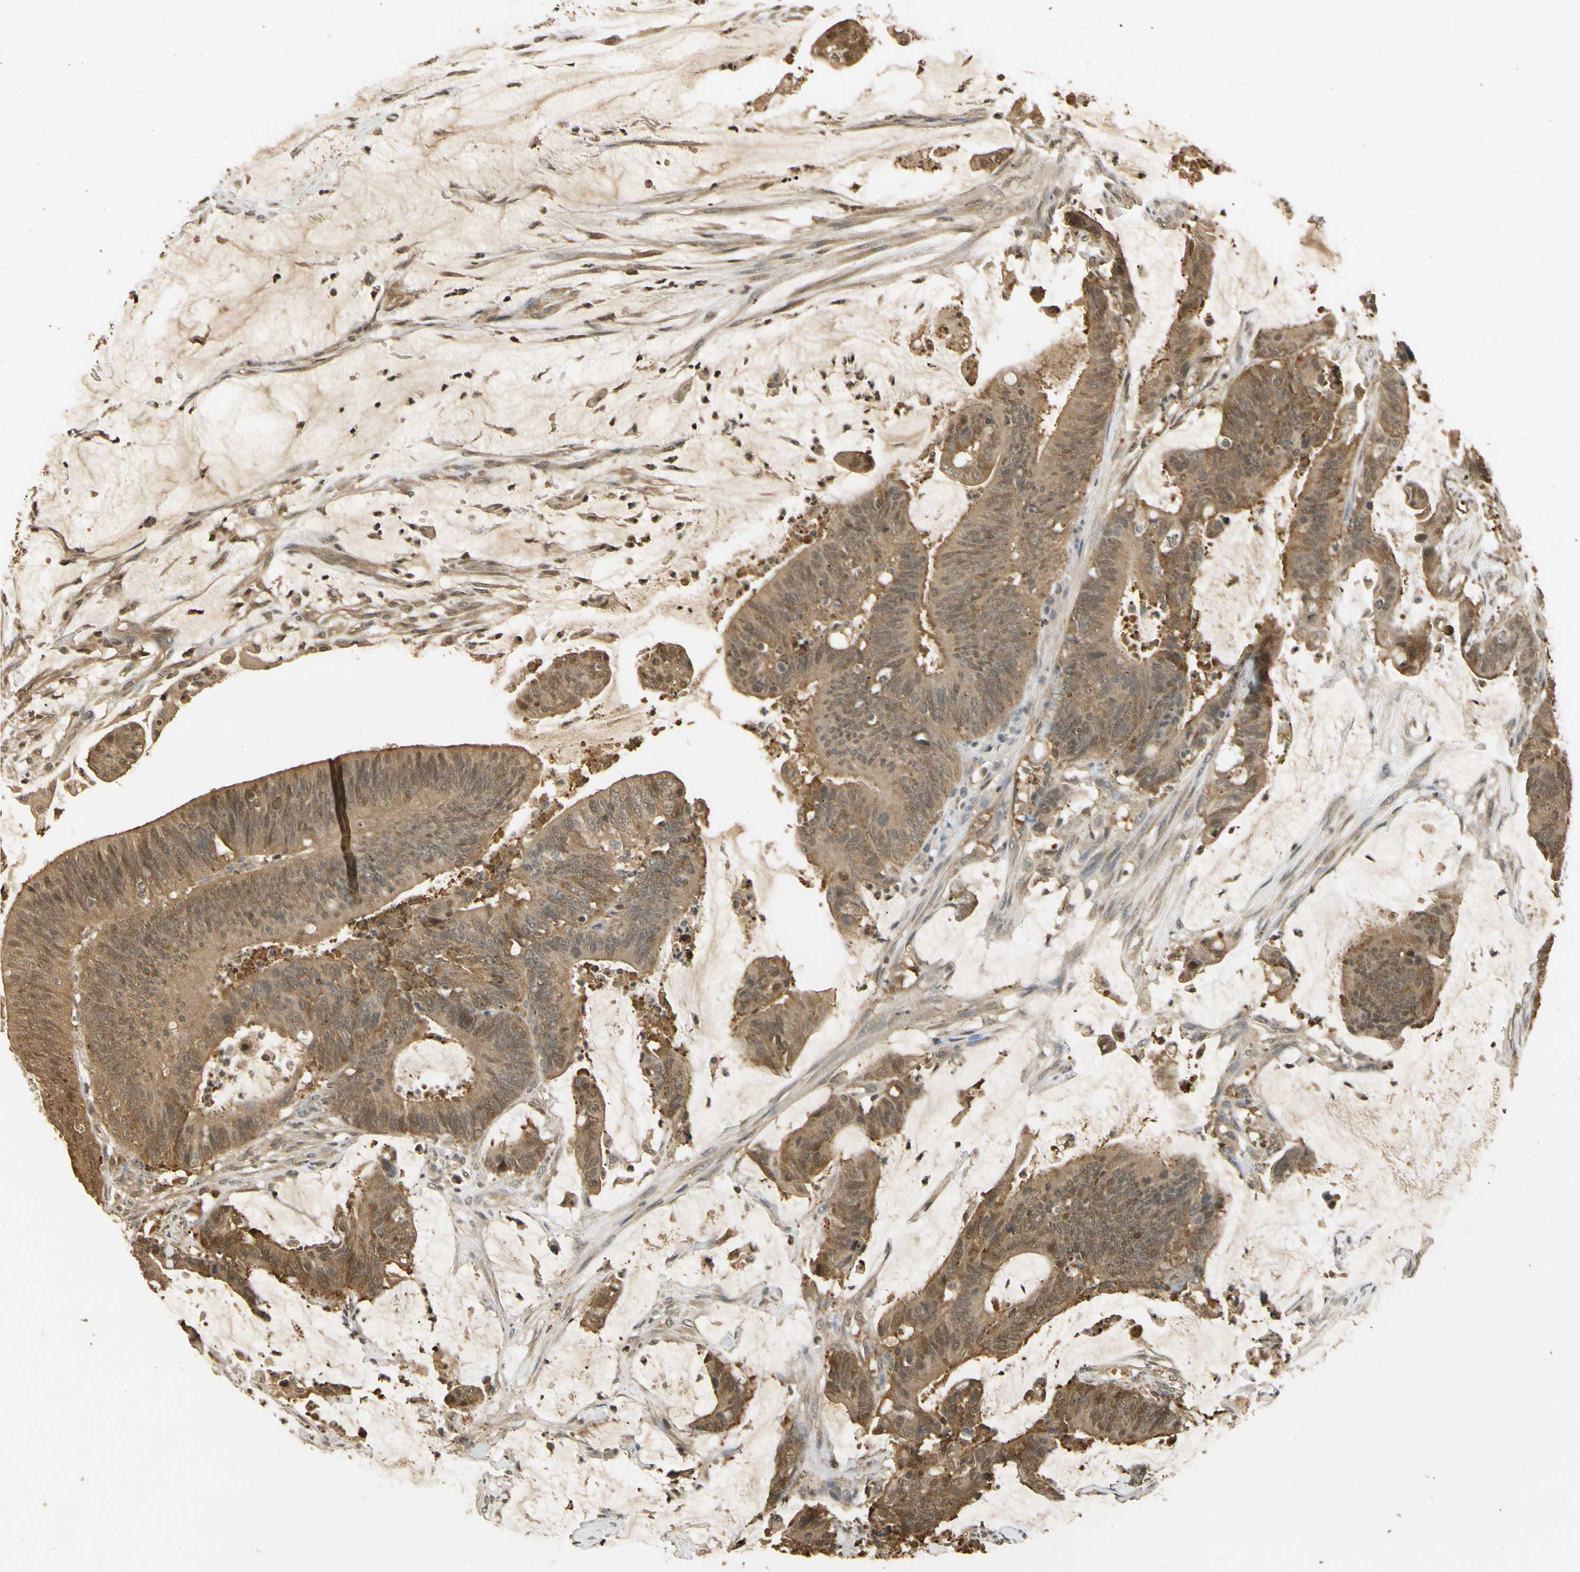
{"staining": {"intensity": "moderate", "quantity": "25%-75%", "location": "cytoplasmic/membranous"}, "tissue": "colorectal cancer", "cell_type": "Tumor cells", "image_type": "cancer", "snomed": [{"axis": "morphology", "description": "Adenocarcinoma, NOS"}, {"axis": "topography", "description": "Rectum"}], "caption": "Immunohistochemical staining of human colorectal cancer (adenocarcinoma) reveals medium levels of moderate cytoplasmic/membranous expression in about 25%-75% of tumor cells.", "gene": "SOD1", "patient": {"sex": "female", "age": 66}}